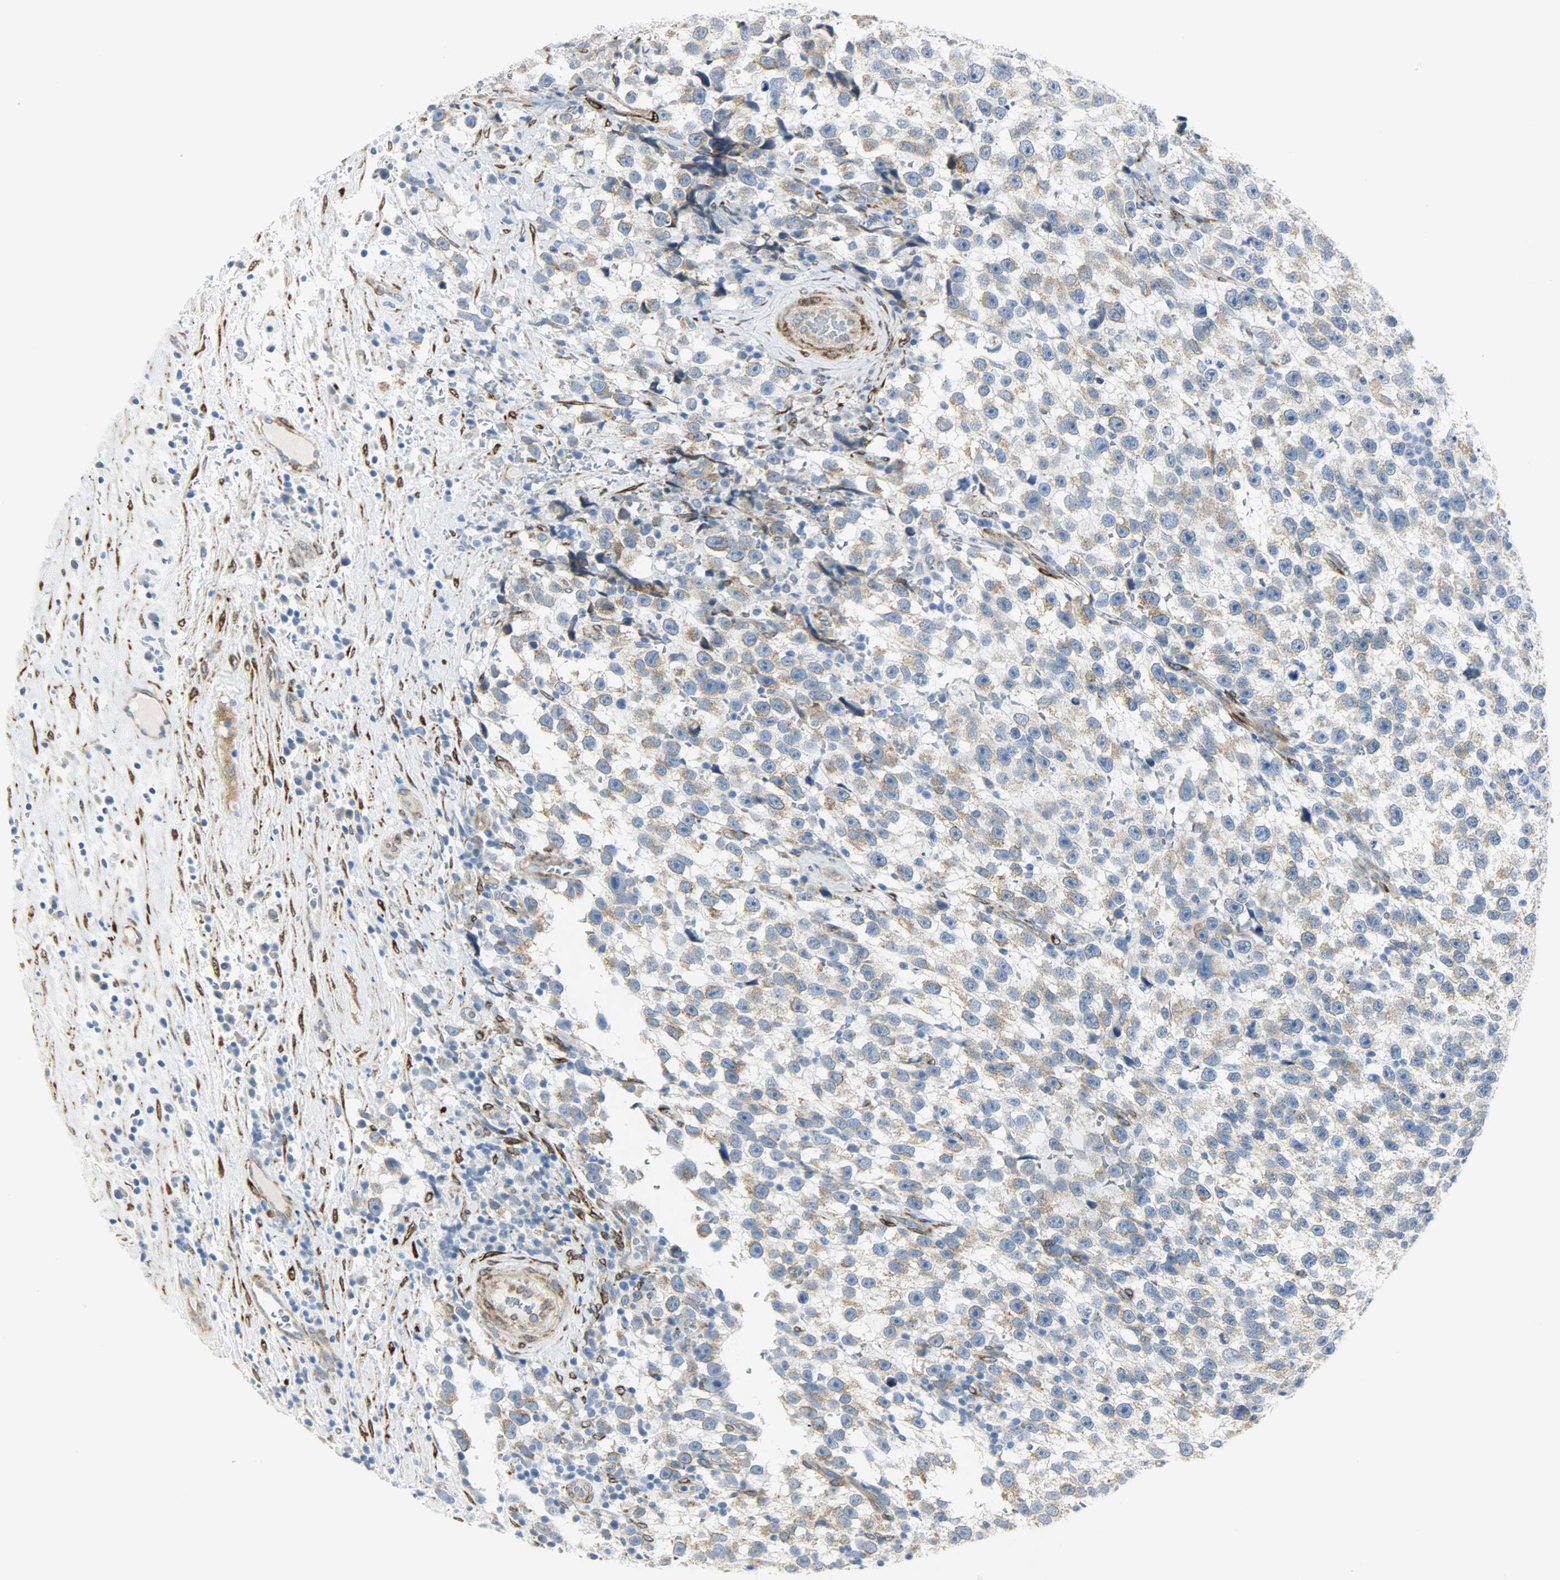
{"staining": {"intensity": "moderate", "quantity": ">75%", "location": "cytoplasmic/membranous"}, "tissue": "testis cancer", "cell_type": "Tumor cells", "image_type": "cancer", "snomed": [{"axis": "morphology", "description": "Seminoma, NOS"}, {"axis": "topography", "description": "Testis"}], "caption": "Protein analysis of seminoma (testis) tissue displays moderate cytoplasmic/membranous staining in about >75% of tumor cells. The protein of interest is stained brown, and the nuclei are stained in blue (DAB (3,3'-diaminobenzidine) IHC with brightfield microscopy, high magnification).", "gene": "PKD2", "patient": {"sex": "male", "age": 33}}